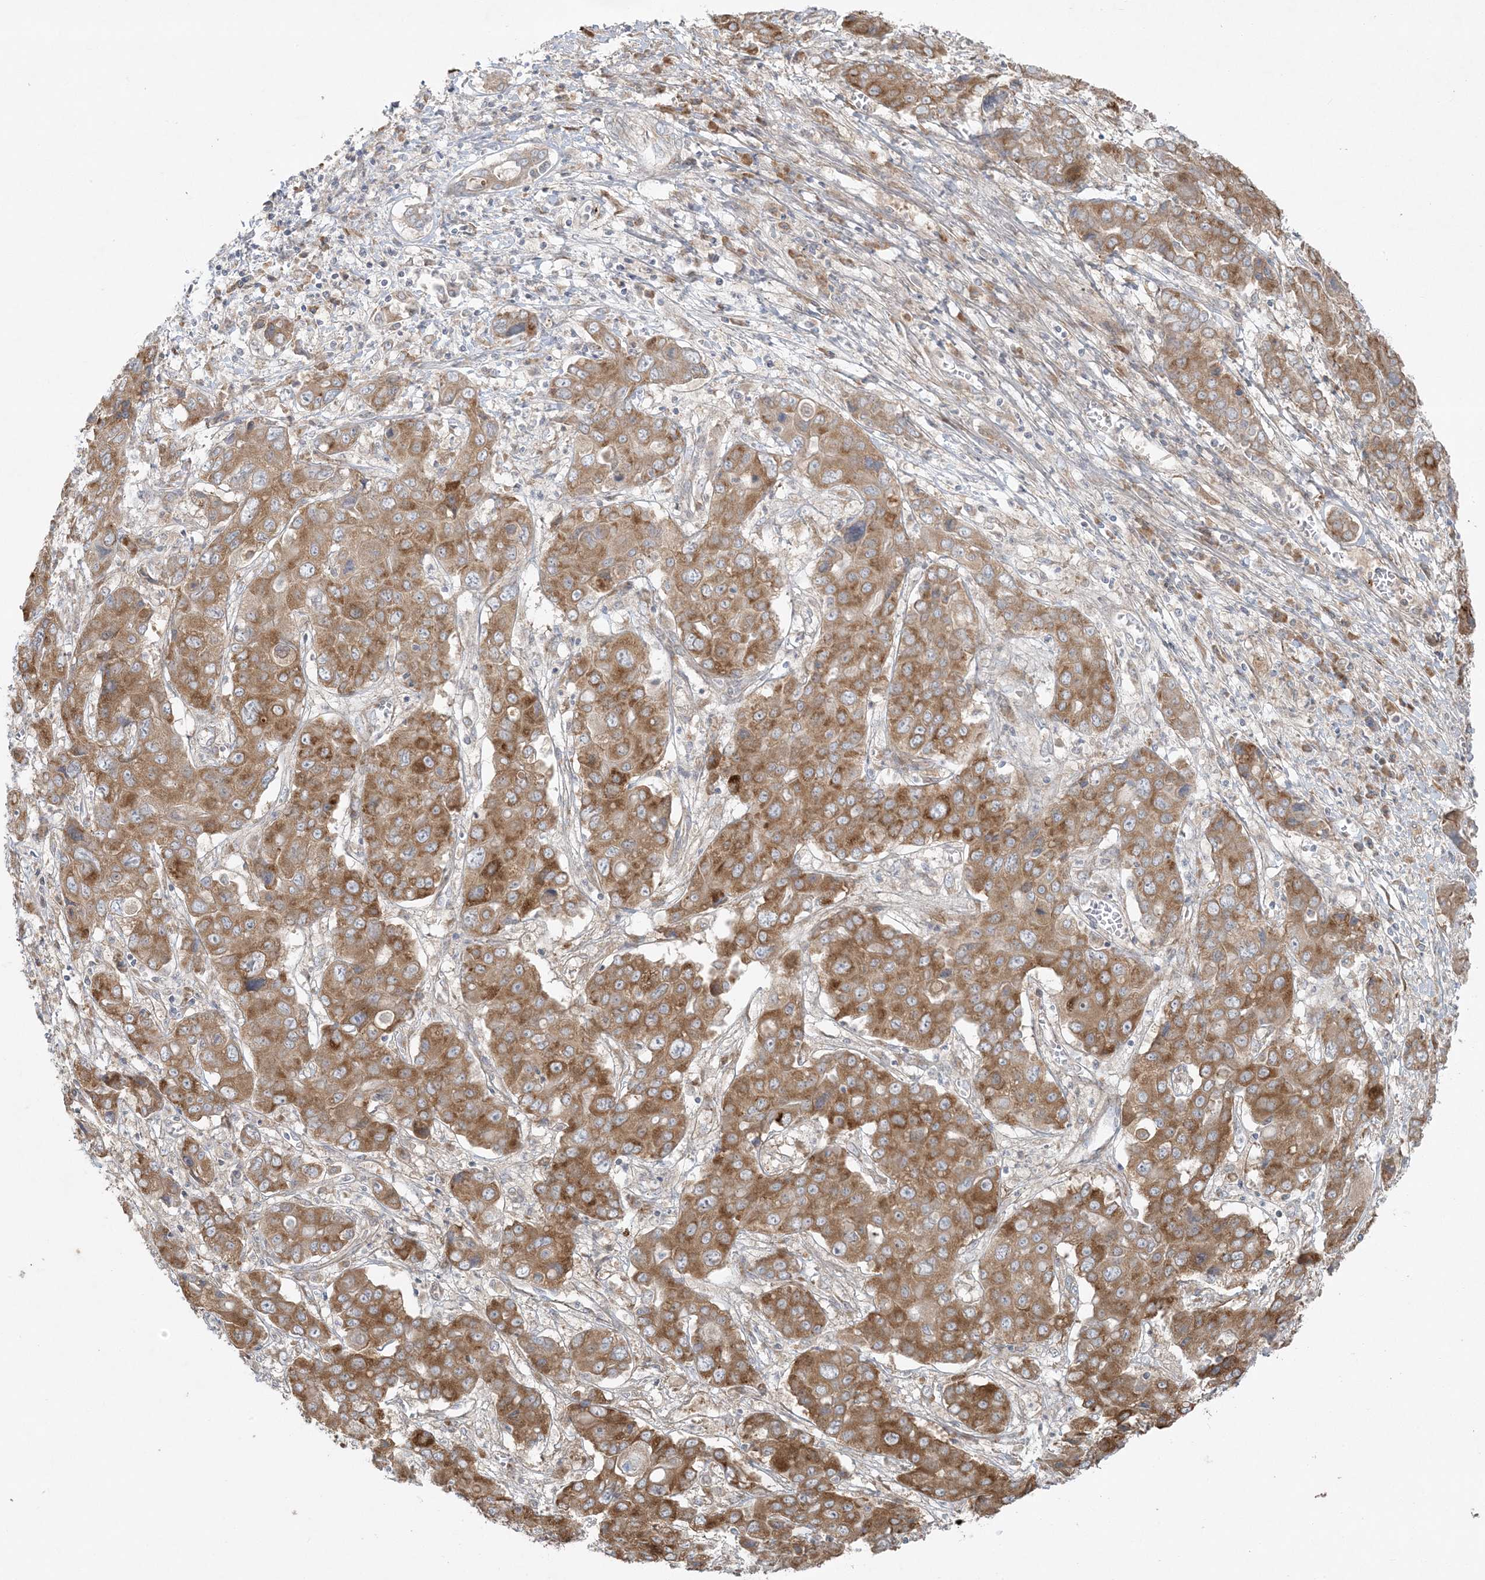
{"staining": {"intensity": "moderate", "quantity": ">75%", "location": "cytoplasmic/membranous"}, "tissue": "liver cancer", "cell_type": "Tumor cells", "image_type": "cancer", "snomed": [{"axis": "morphology", "description": "Cholangiocarcinoma"}, {"axis": "topography", "description": "Liver"}], "caption": "Immunohistochemistry (IHC) image of cholangiocarcinoma (liver) stained for a protein (brown), which shows medium levels of moderate cytoplasmic/membranous positivity in approximately >75% of tumor cells.", "gene": "ZNF263", "patient": {"sex": "male", "age": 67}}